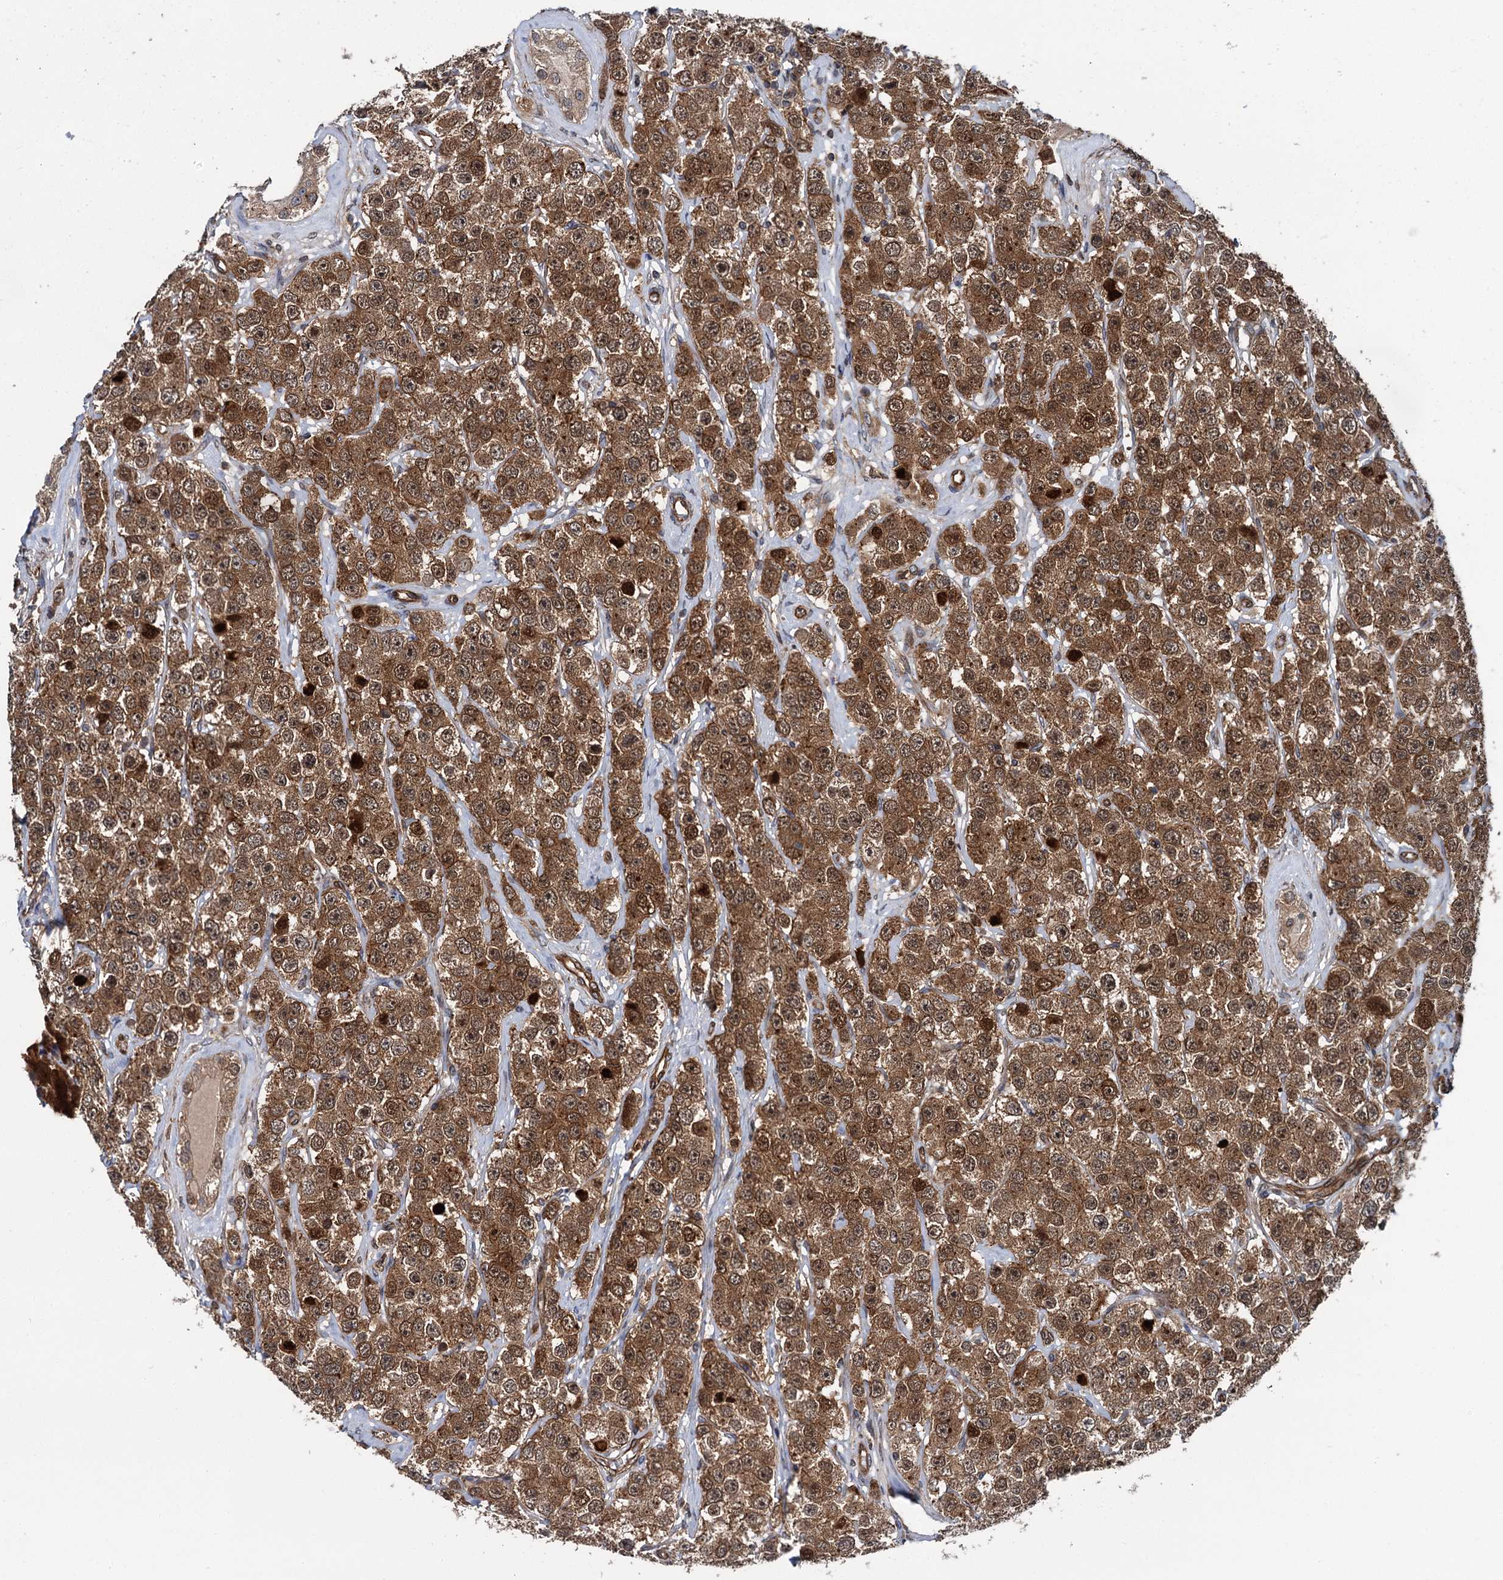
{"staining": {"intensity": "strong", "quantity": ">75%", "location": "cytoplasmic/membranous,nuclear"}, "tissue": "testis cancer", "cell_type": "Tumor cells", "image_type": "cancer", "snomed": [{"axis": "morphology", "description": "Seminoma, NOS"}, {"axis": "topography", "description": "Testis"}], "caption": "Strong cytoplasmic/membranous and nuclear positivity is seen in about >75% of tumor cells in testis cancer (seminoma). Nuclei are stained in blue.", "gene": "ZFYVE19", "patient": {"sex": "male", "age": 28}}